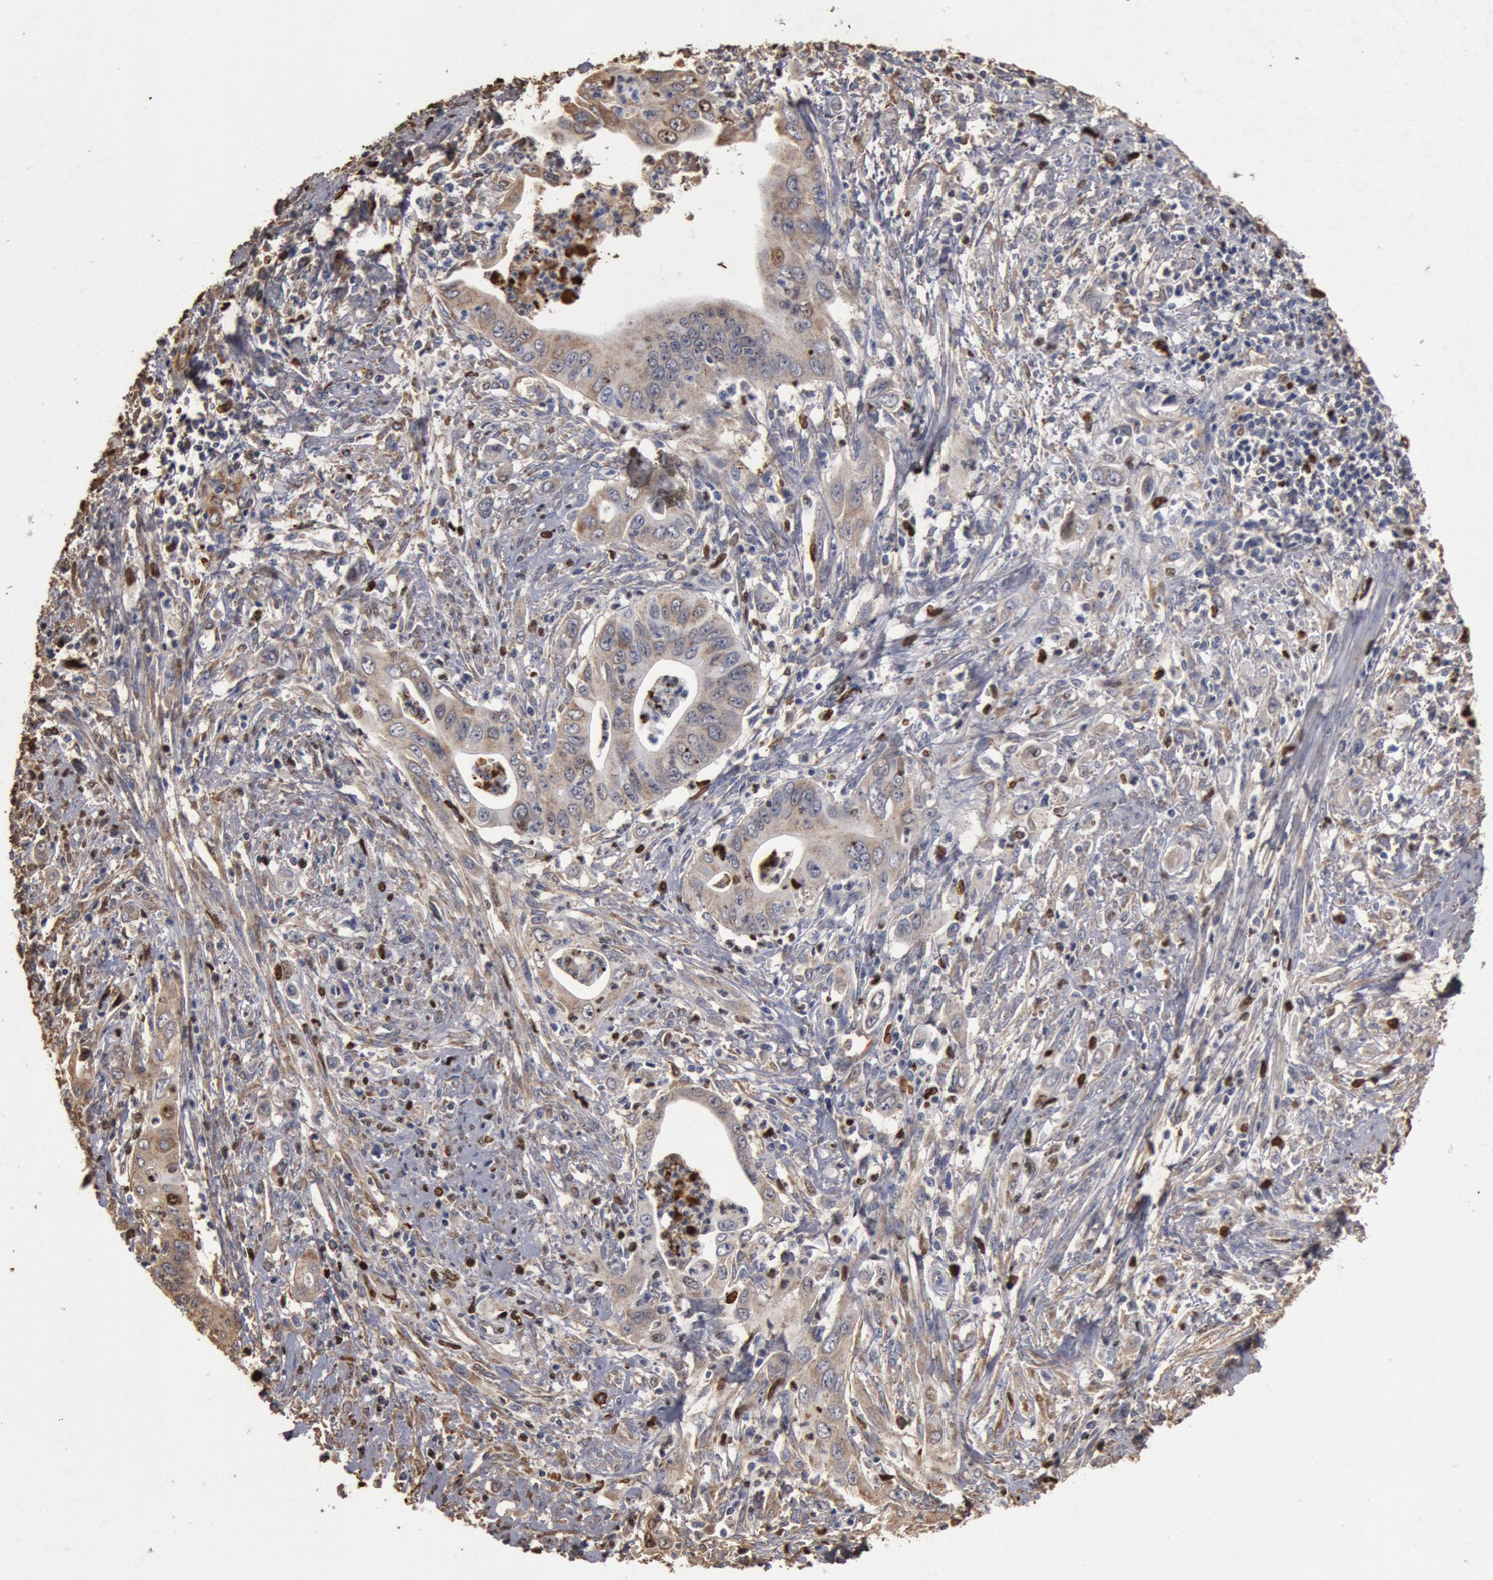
{"staining": {"intensity": "weak", "quantity": ">75%", "location": "cytoplasmic/membranous"}, "tissue": "cervical cancer", "cell_type": "Tumor cells", "image_type": "cancer", "snomed": [{"axis": "morphology", "description": "Normal tissue, NOS"}, {"axis": "morphology", "description": "Adenocarcinoma, NOS"}, {"axis": "topography", "description": "Cervix"}], "caption": "High-power microscopy captured an IHC micrograph of cervical cancer (adenocarcinoma), revealing weak cytoplasmic/membranous expression in approximately >75% of tumor cells.", "gene": "FOXA2", "patient": {"sex": "female", "age": 34}}